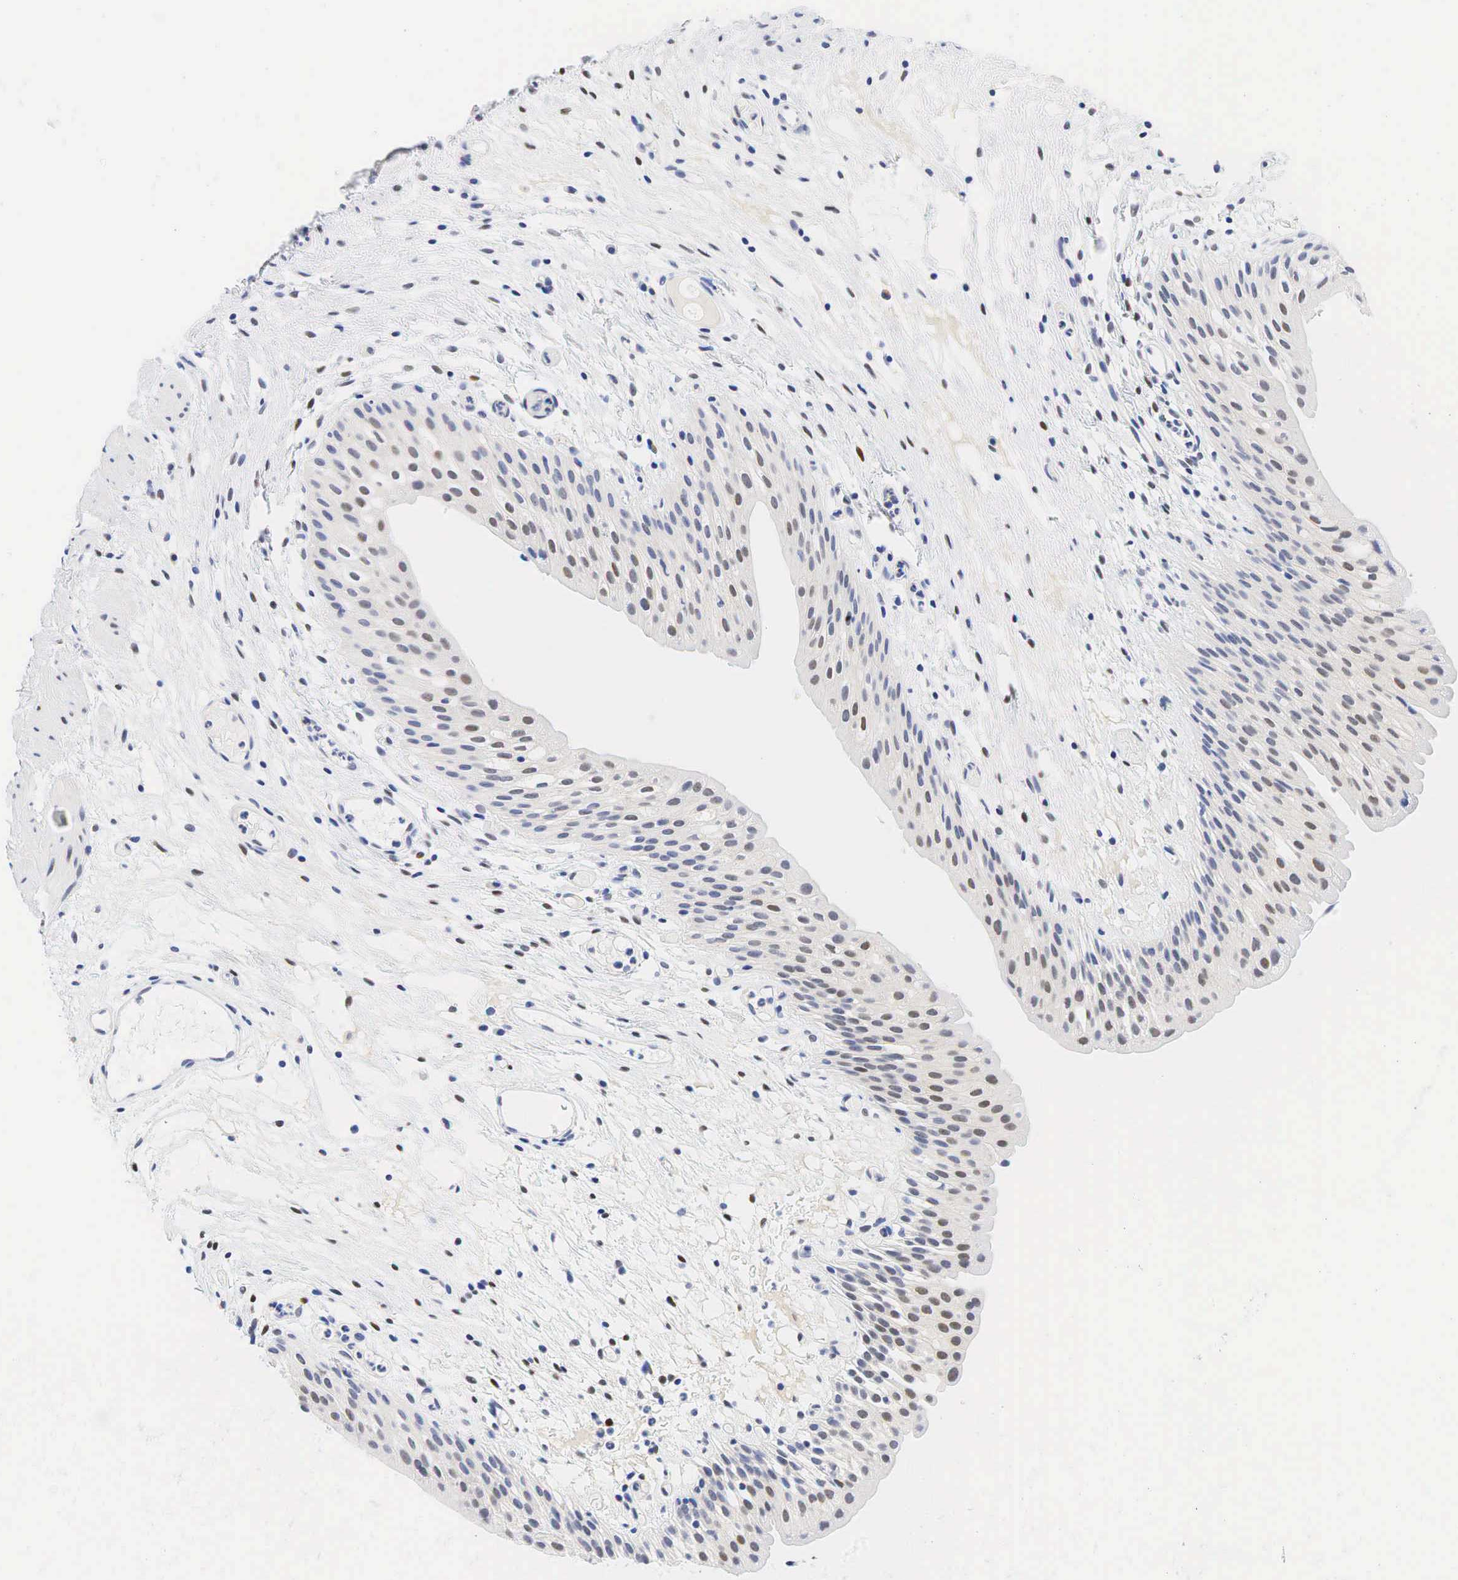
{"staining": {"intensity": "weak", "quantity": "<25%", "location": "nuclear"}, "tissue": "urinary bladder", "cell_type": "Urothelial cells", "image_type": "normal", "snomed": [{"axis": "morphology", "description": "Normal tissue, NOS"}, {"axis": "topography", "description": "Urinary bladder"}], "caption": "IHC photomicrograph of normal urinary bladder: urinary bladder stained with DAB (3,3'-diaminobenzidine) displays no significant protein expression in urothelial cells.", "gene": "AR", "patient": {"sex": "male", "age": 48}}